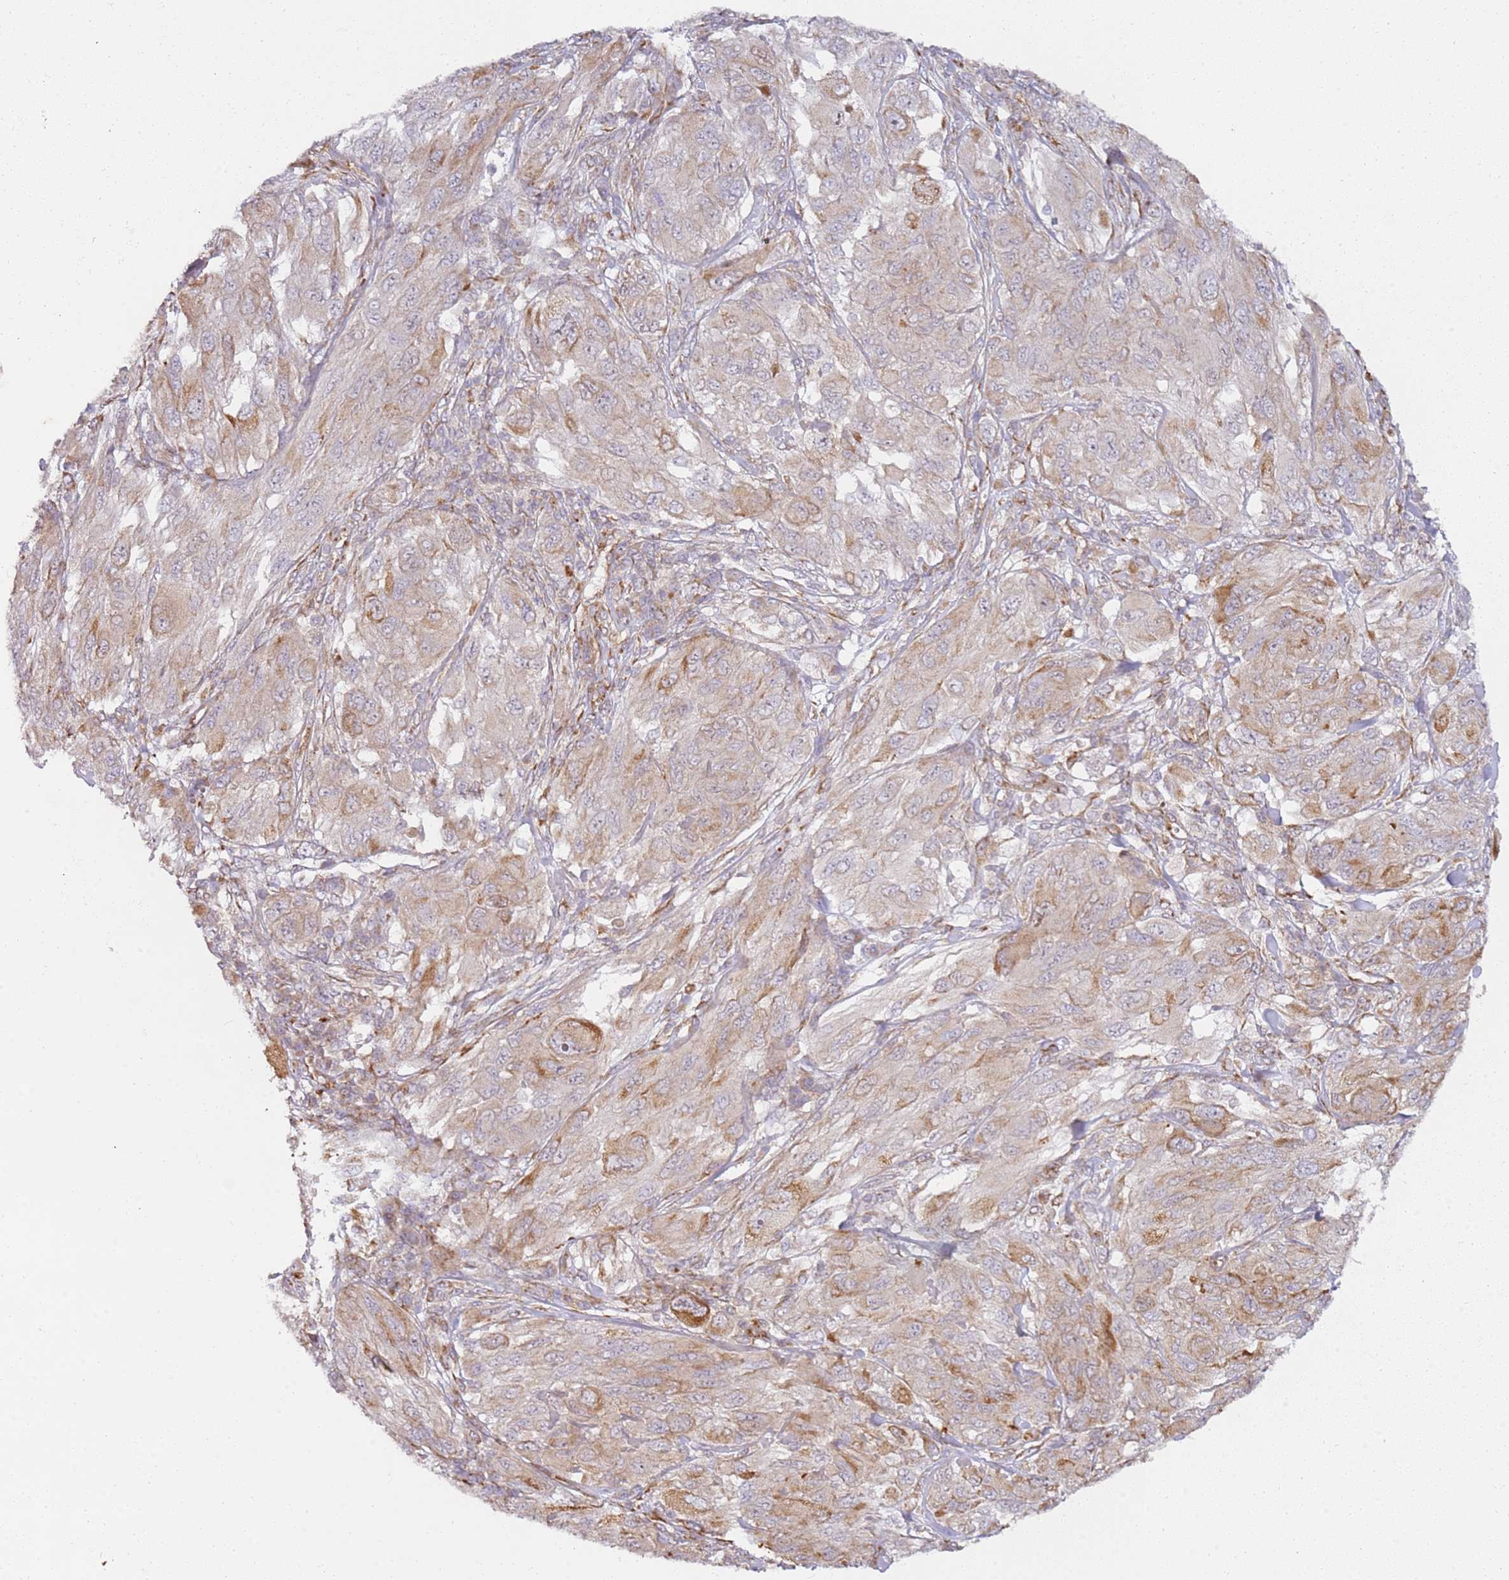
{"staining": {"intensity": "weak", "quantity": "25%-75%", "location": "cytoplasmic/membranous"}, "tissue": "melanoma", "cell_type": "Tumor cells", "image_type": "cancer", "snomed": [{"axis": "morphology", "description": "Malignant melanoma, NOS"}, {"axis": "topography", "description": "Skin"}], "caption": "Protein expression analysis of melanoma reveals weak cytoplasmic/membranous expression in about 25%-75% of tumor cells. (DAB (3,3'-diaminobenzidine) IHC with brightfield microscopy, high magnification).", "gene": "GRAP", "patient": {"sex": "female", "age": 91}}